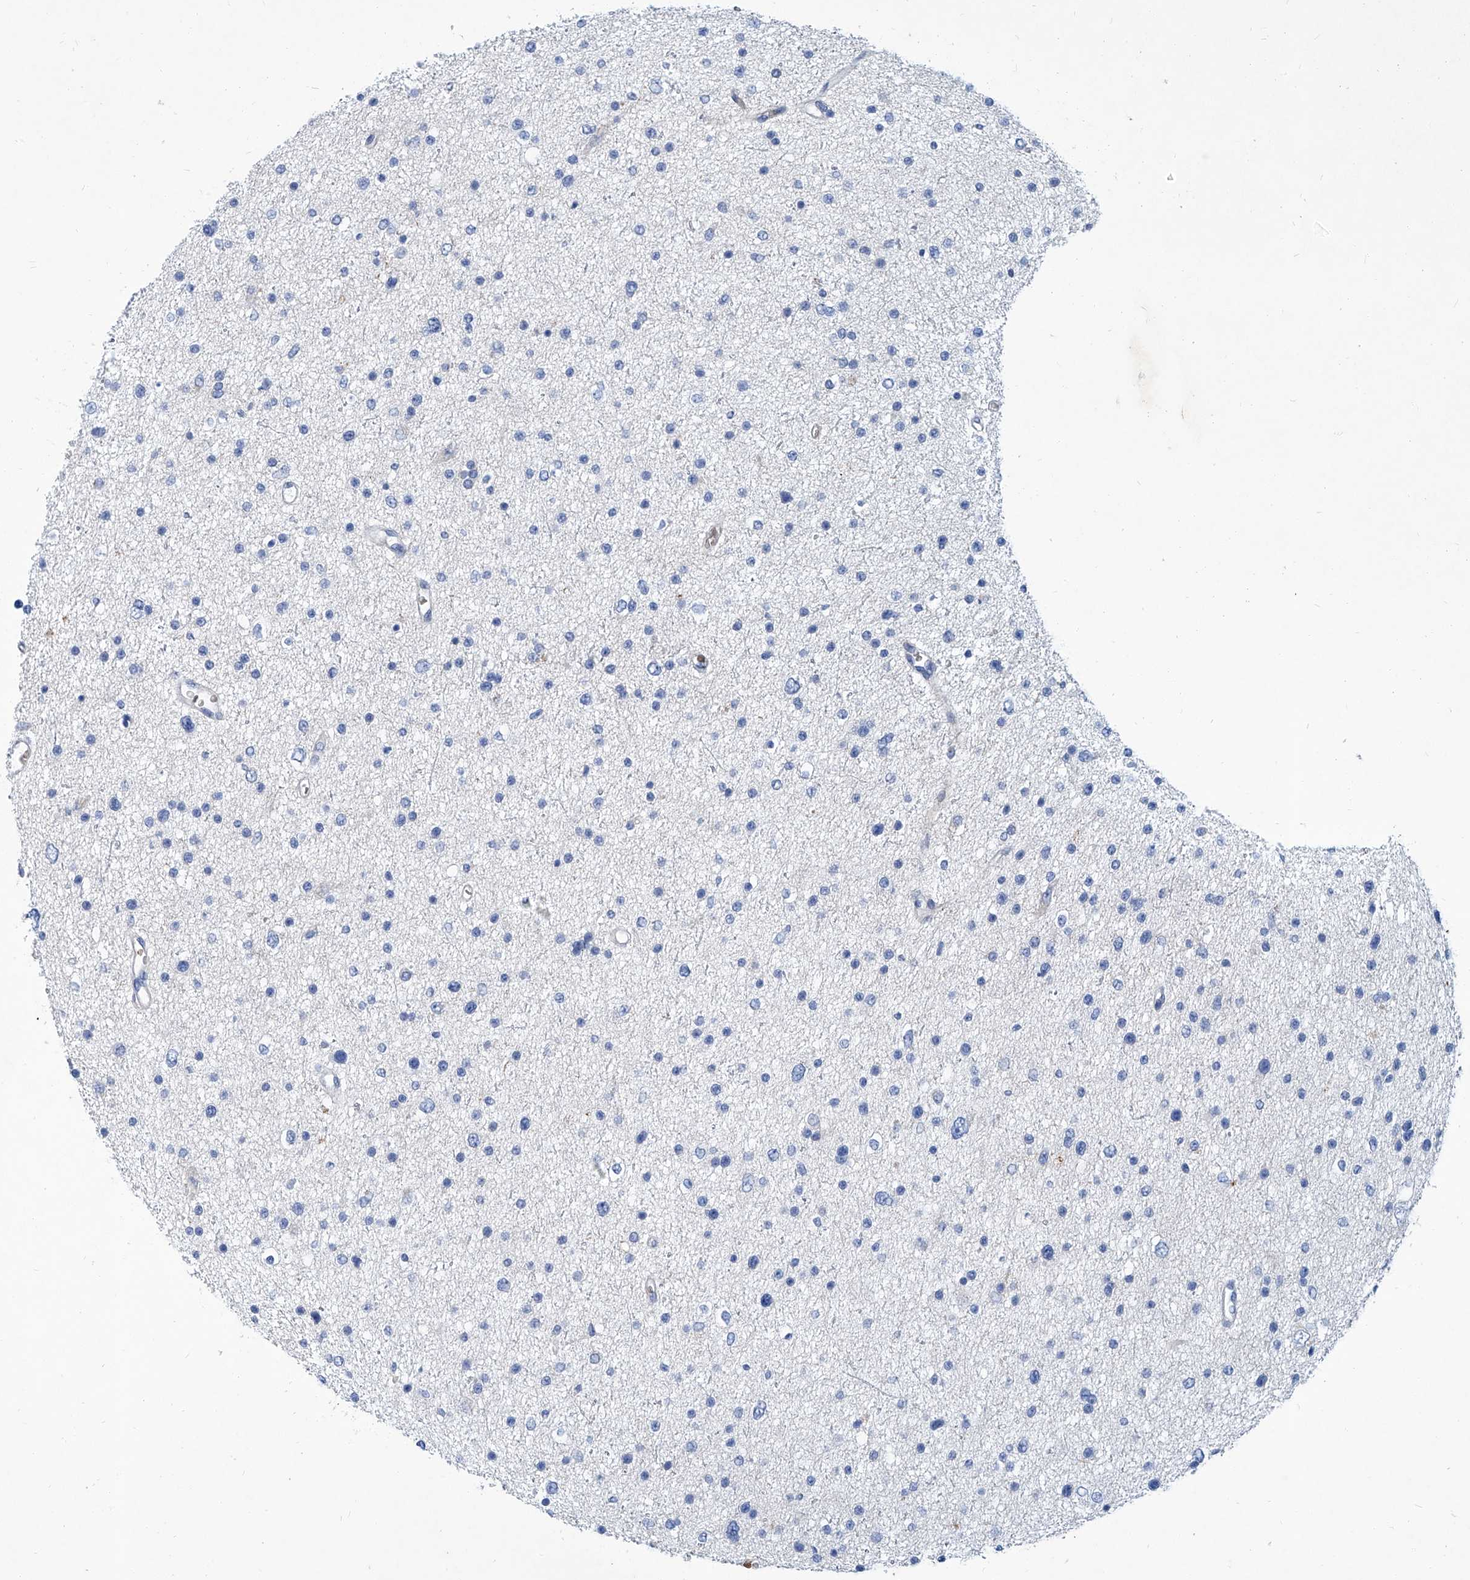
{"staining": {"intensity": "negative", "quantity": "none", "location": "none"}, "tissue": "glioma", "cell_type": "Tumor cells", "image_type": "cancer", "snomed": [{"axis": "morphology", "description": "Glioma, malignant, Low grade"}, {"axis": "topography", "description": "Brain"}], "caption": "DAB (3,3'-diaminobenzidine) immunohistochemical staining of low-grade glioma (malignant) displays no significant expression in tumor cells.", "gene": "FPR2", "patient": {"sex": "female", "age": 37}}